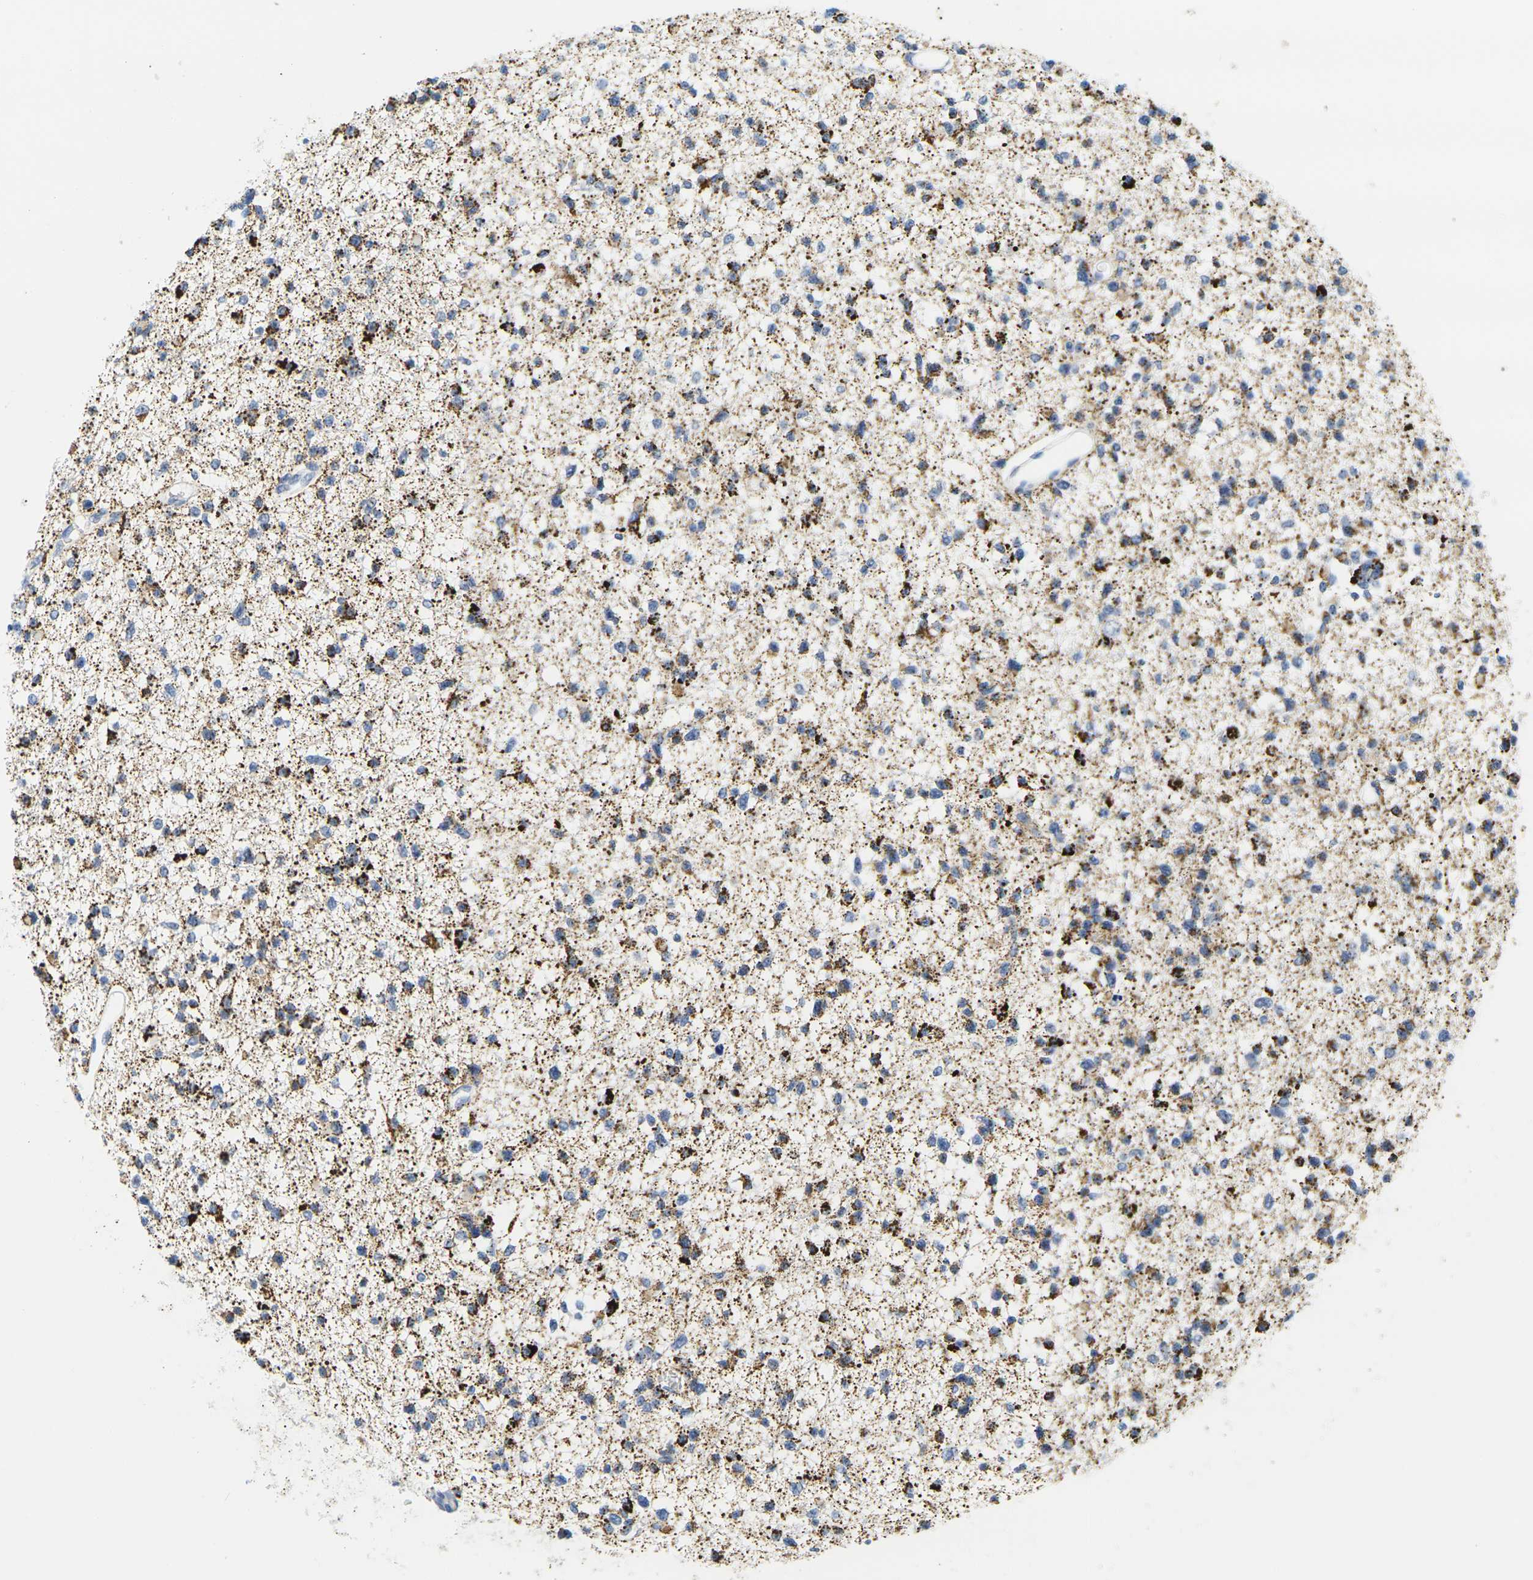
{"staining": {"intensity": "strong", "quantity": "25%-75%", "location": "cytoplasmic/membranous"}, "tissue": "glioma", "cell_type": "Tumor cells", "image_type": "cancer", "snomed": [{"axis": "morphology", "description": "Glioma, malignant, Low grade"}, {"axis": "topography", "description": "Brain"}], "caption": "This is an image of immunohistochemistry (IHC) staining of glioma, which shows strong expression in the cytoplasmic/membranous of tumor cells.", "gene": "KLK5", "patient": {"sex": "female", "age": 22}}